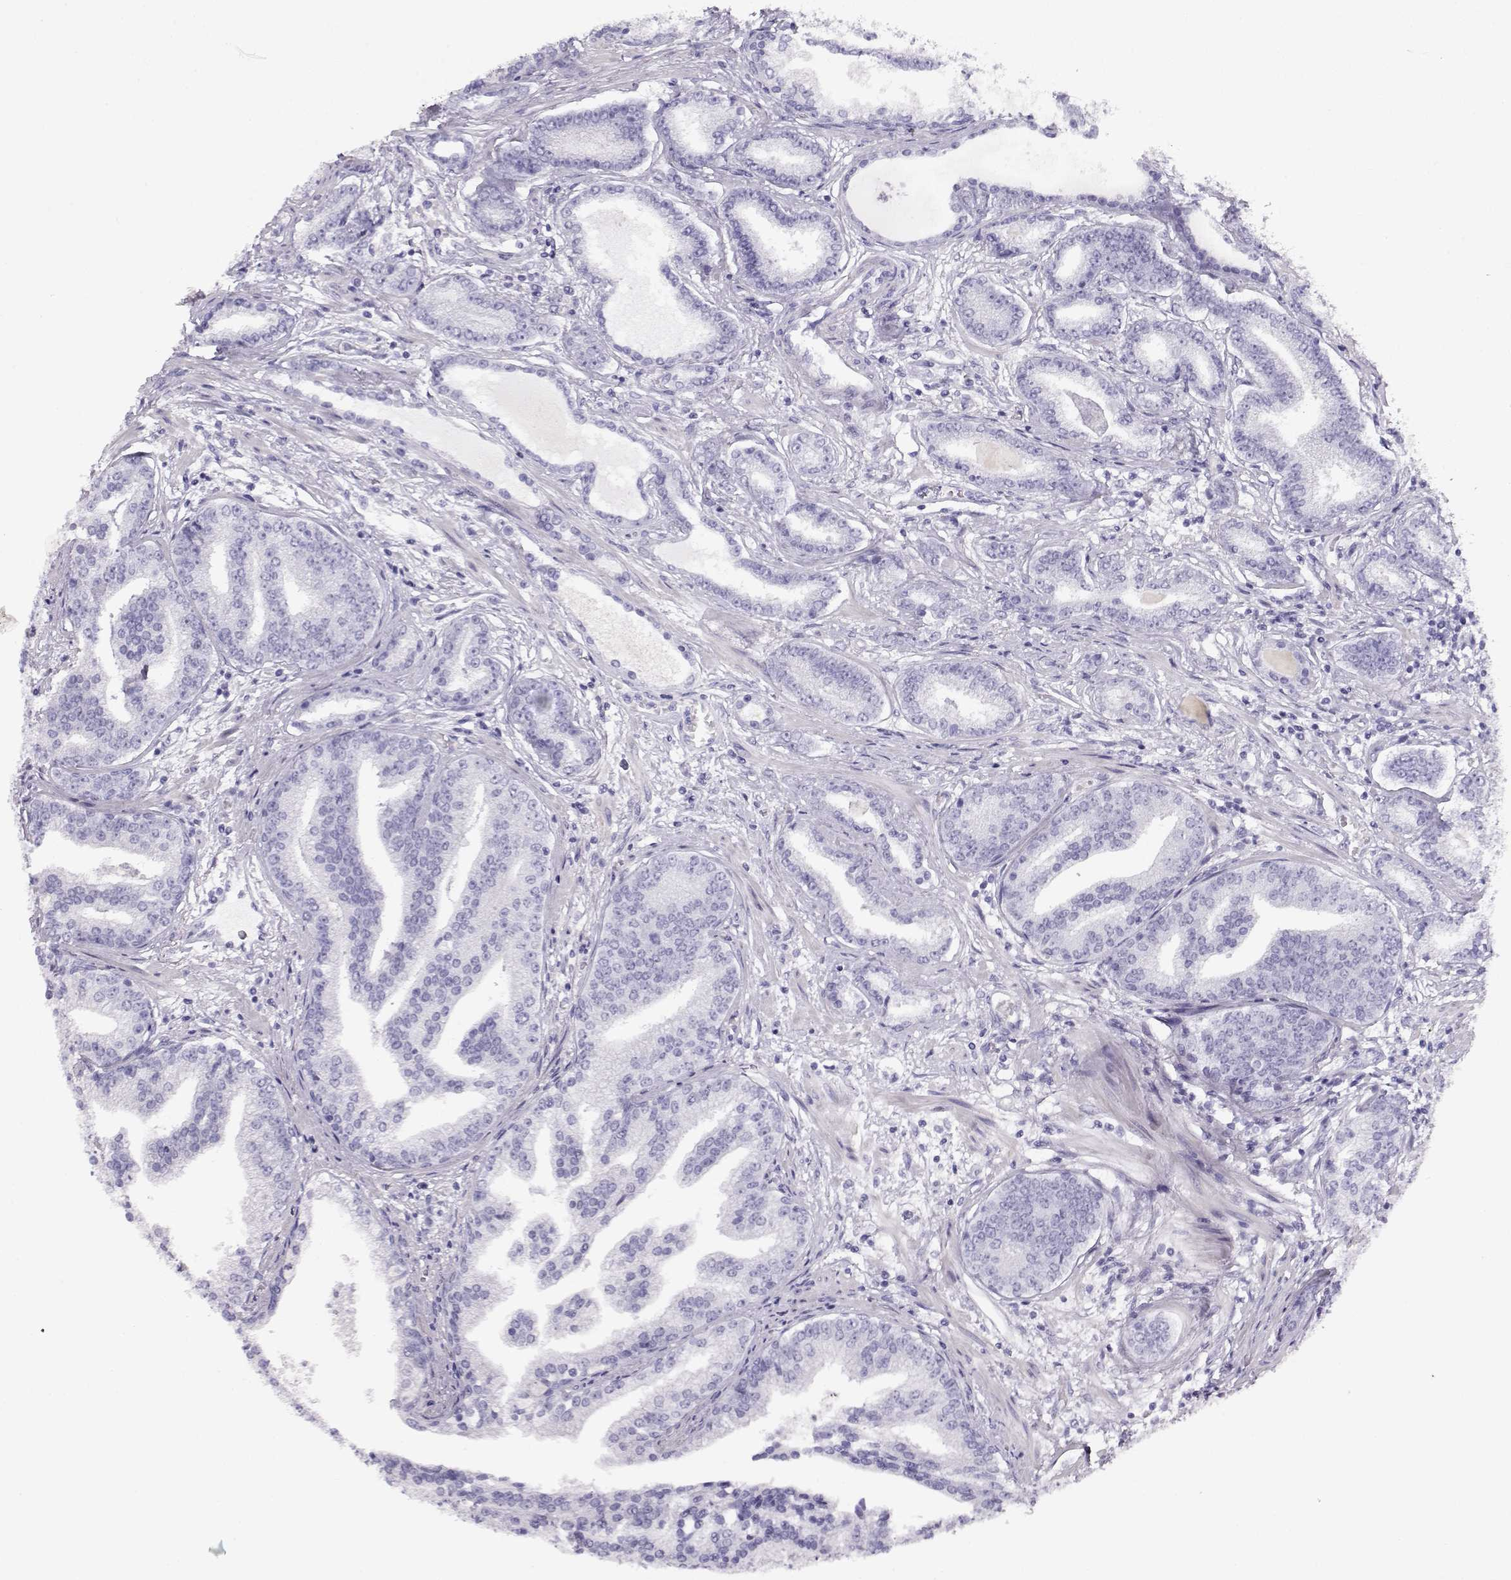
{"staining": {"intensity": "negative", "quantity": "none", "location": "none"}, "tissue": "prostate cancer", "cell_type": "Tumor cells", "image_type": "cancer", "snomed": [{"axis": "morphology", "description": "Adenocarcinoma, NOS"}, {"axis": "topography", "description": "Prostate"}], "caption": "An immunohistochemistry photomicrograph of prostate cancer (adenocarcinoma) is shown. There is no staining in tumor cells of prostate cancer (adenocarcinoma).", "gene": "ACTN2", "patient": {"sex": "male", "age": 64}}